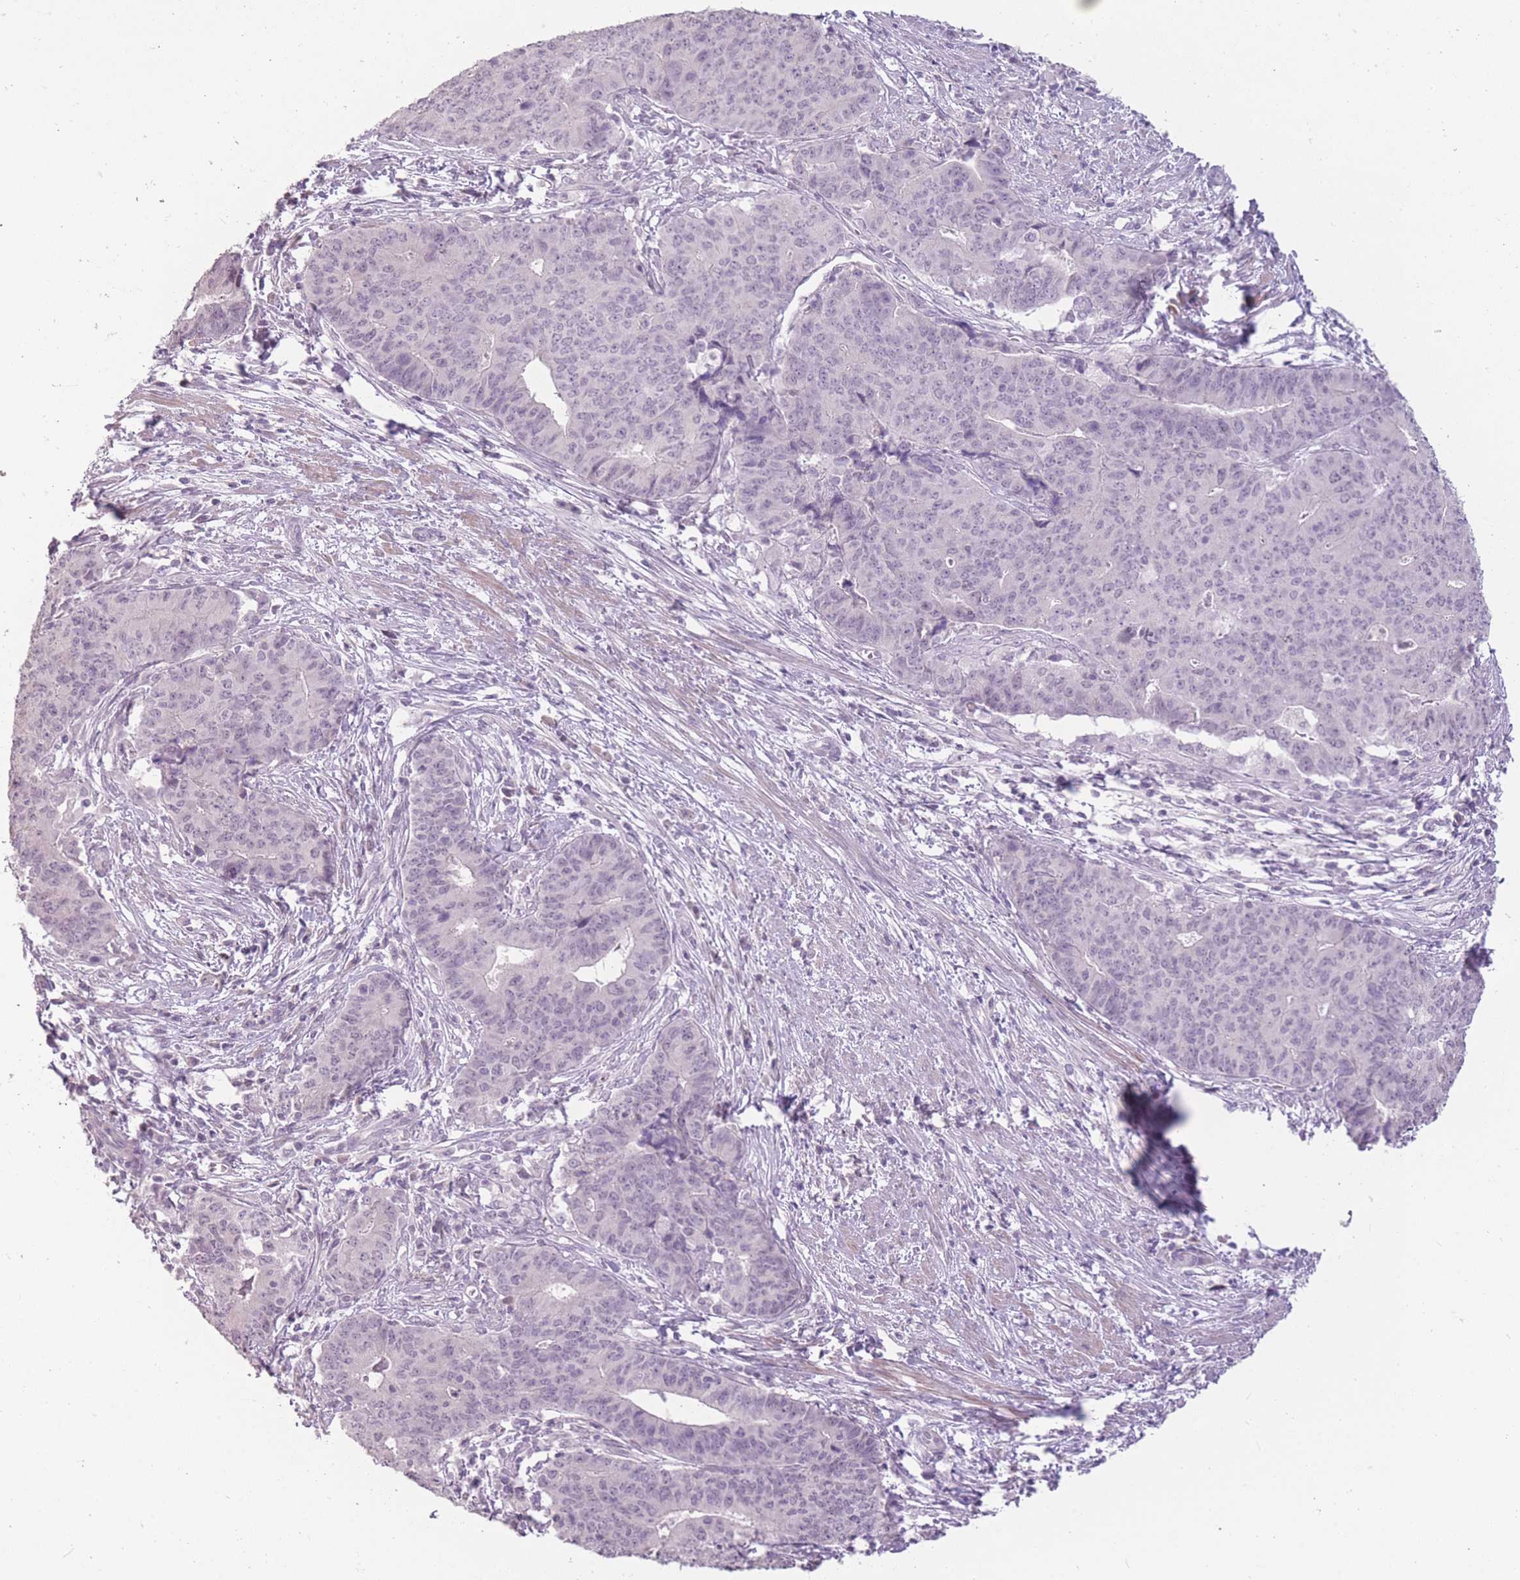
{"staining": {"intensity": "negative", "quantity": "none", "location": "none"}, "tissue": "endometrial cancer", "cell_type": "Tumor cells", "image_type": "cancer", "snomed": [{"axis": "morphology", "description": "Adenocarcinoma, NOS"}, {"axis": "topography", "description": "Endometrium"}], "caption": "Endometrial cancer was stained to show a protein in brown. There is no significant staining in tumor cells.", "gene": "ZBTB24", "patient": {"sex": "female", "age": 59}}